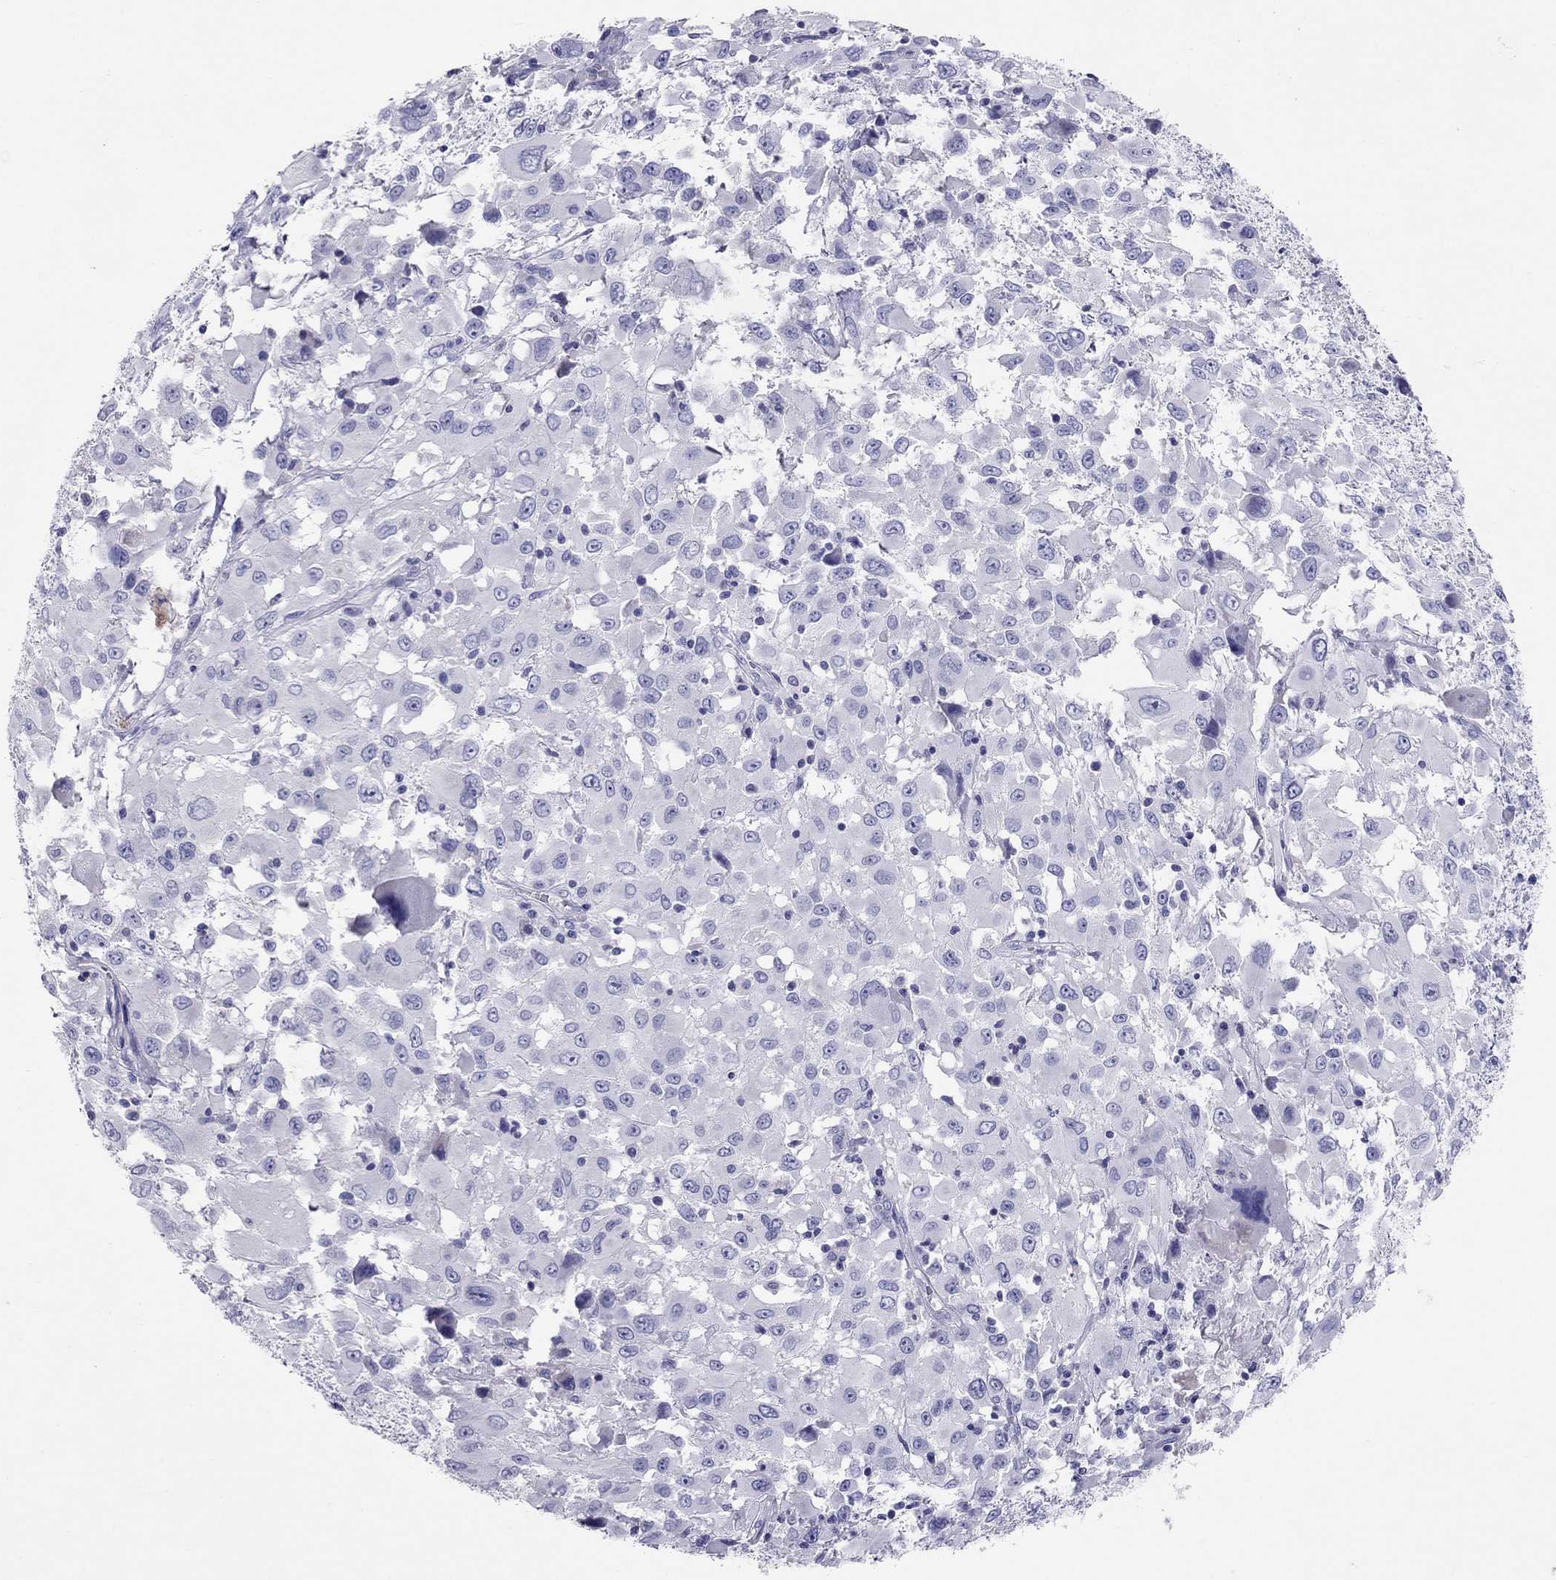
{"staining": {"intensity": "negative", "quantity": "none", "location": "none"}, "tissue": "melanoma", "cell_type": "Tumor cells", "image_type": "cancer", "snomed": [{"axis": "morphology", "description": "Malignant melanoma, Metastatic site"}, {"axis": "topography", "description": "Soft tissue"}], "caption": "Tumor cells are negative for protein expression in human malignant melanoma (metastatic site).", "gene": "CALHM1", "patient": {"sex": "male", "age": 50}}